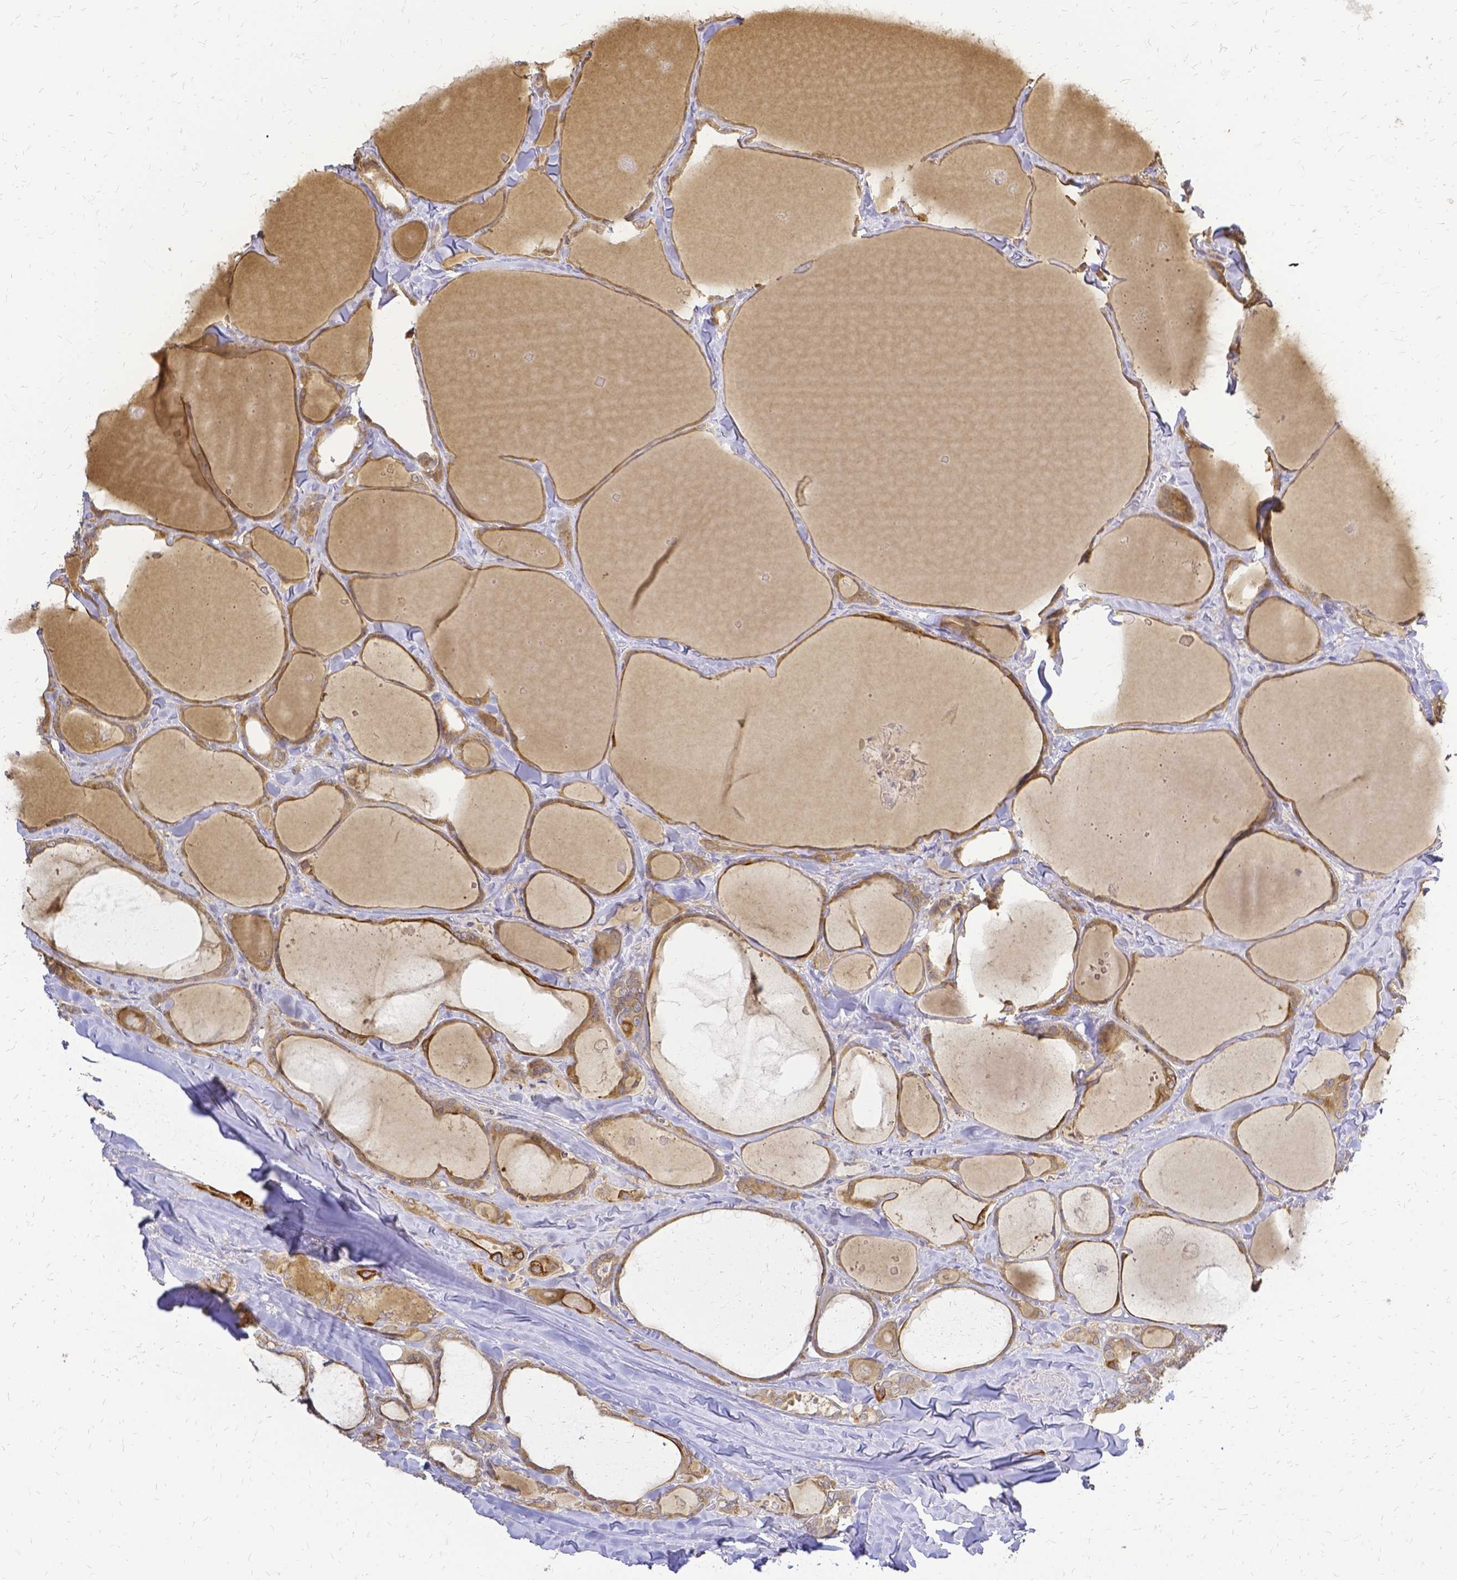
{"staining": {"intensity": "moderate", "quantity": ">75%", "location": "cytoplasmic/membranous"}, "tissue": "thyroid cancer", "cell_type": "Tumor cells", "image_type": "cancer", "snomed": [{"axis": "morphology", "description": "Papillary adenocarcinoma, NOS"}, {"axis": "topography", "description": "Thyroid gland"}], "caption": "Immunohistochemical staining of thyroid cancer (papillary adenocarcinoma) reveals moderate cytoplasmic/membranous protein expression in approximately >75% of tumor cells.", "gene": "CIB1", "patient": {"sex": "male", "age": 30}}